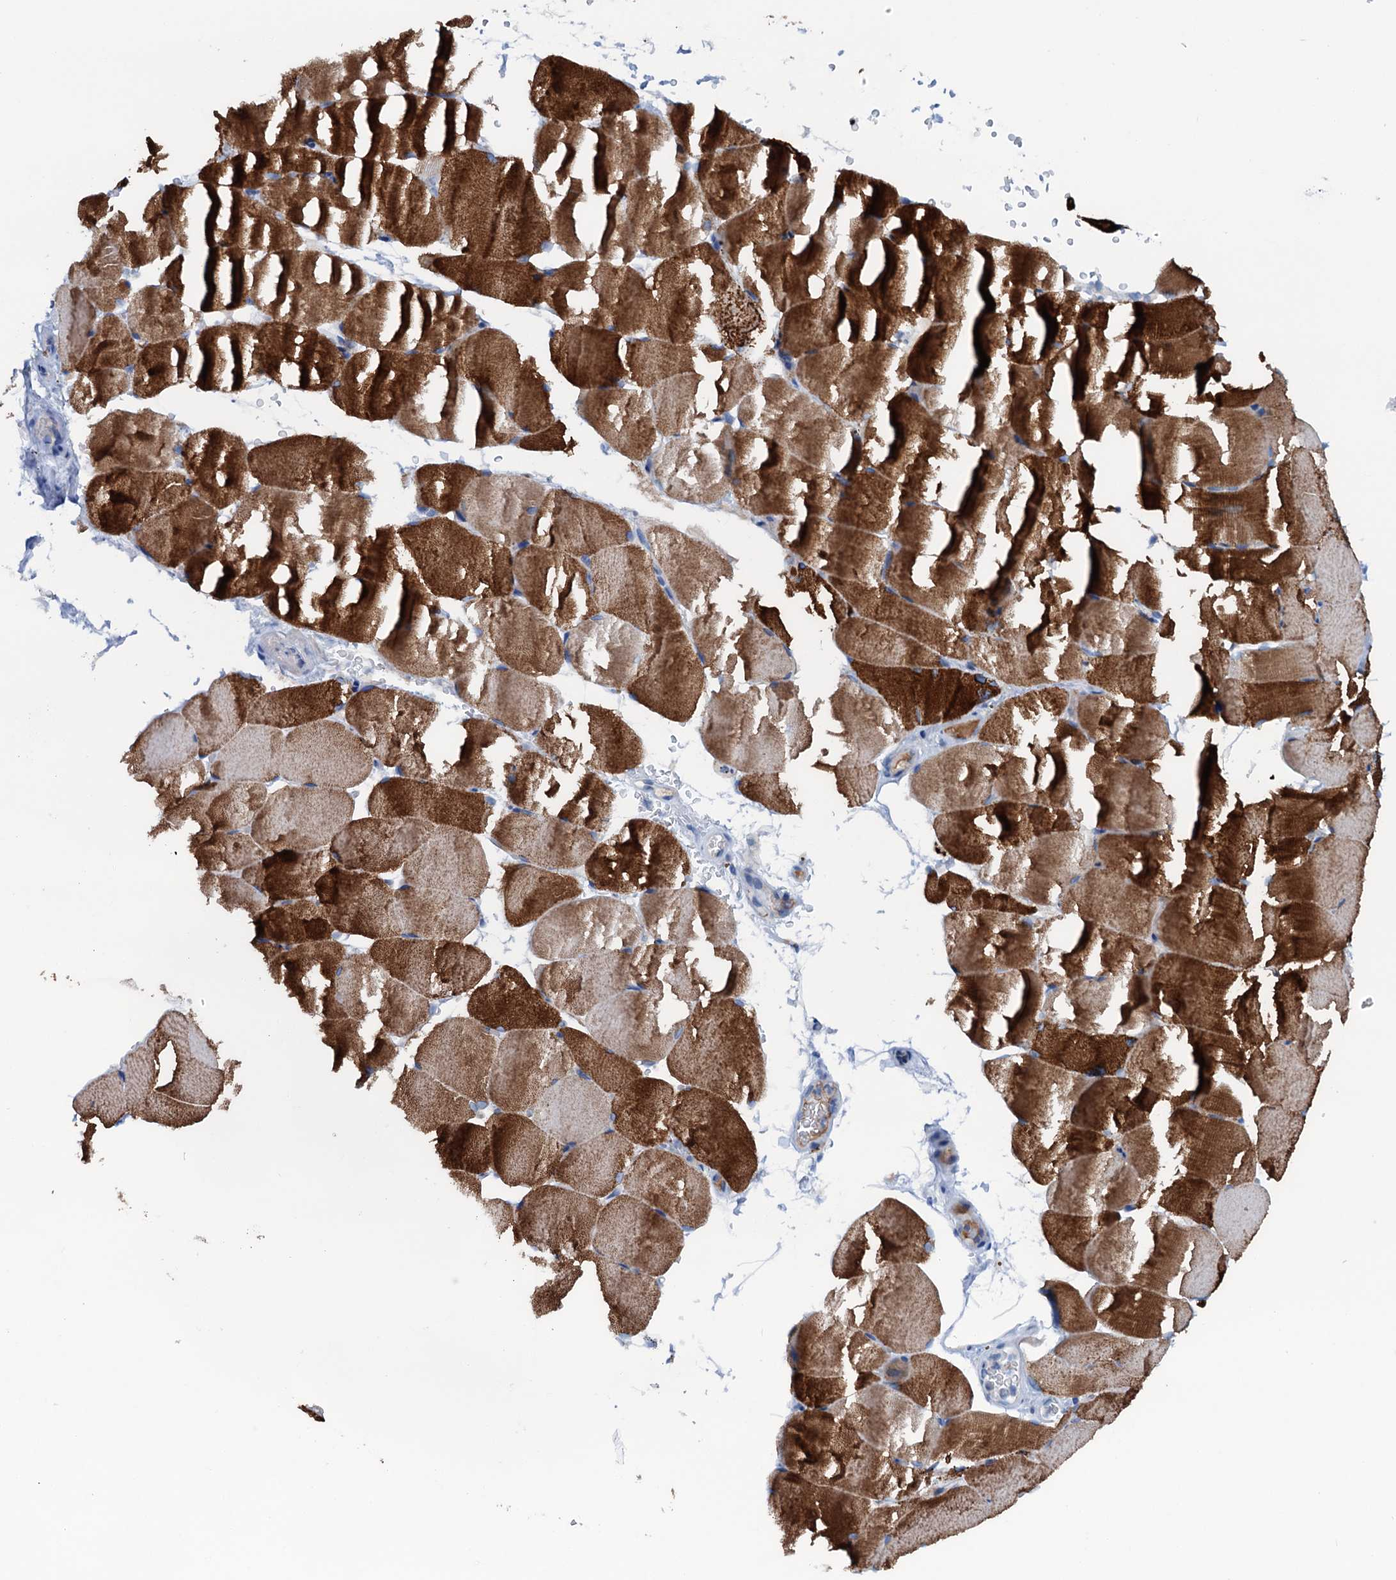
{"staining": {"intensity": "strong", "quantity": "25%-75%", "location": "cytoplasmic/membranous"}, "tissue": "skeletal muscle", "cell_type": "Myocytes", "image_type": "normal", "snomed": [{"axis": "morphology", "description": "Normal tissue, NOS"}, {"axis": "topography", "description": "Skeletal muscle"}, {"axis": "topography", "description": "Parathyroid gland"}], "caption": "Immunohistochemistry (IHC) of normal human skeletal muscle displays high levels of strong cytoplasmic/membranous positivity in about 25%-75% of myocytes.", "gene": "KNDC1", "patient": {"sex": "female", "age": 37}}